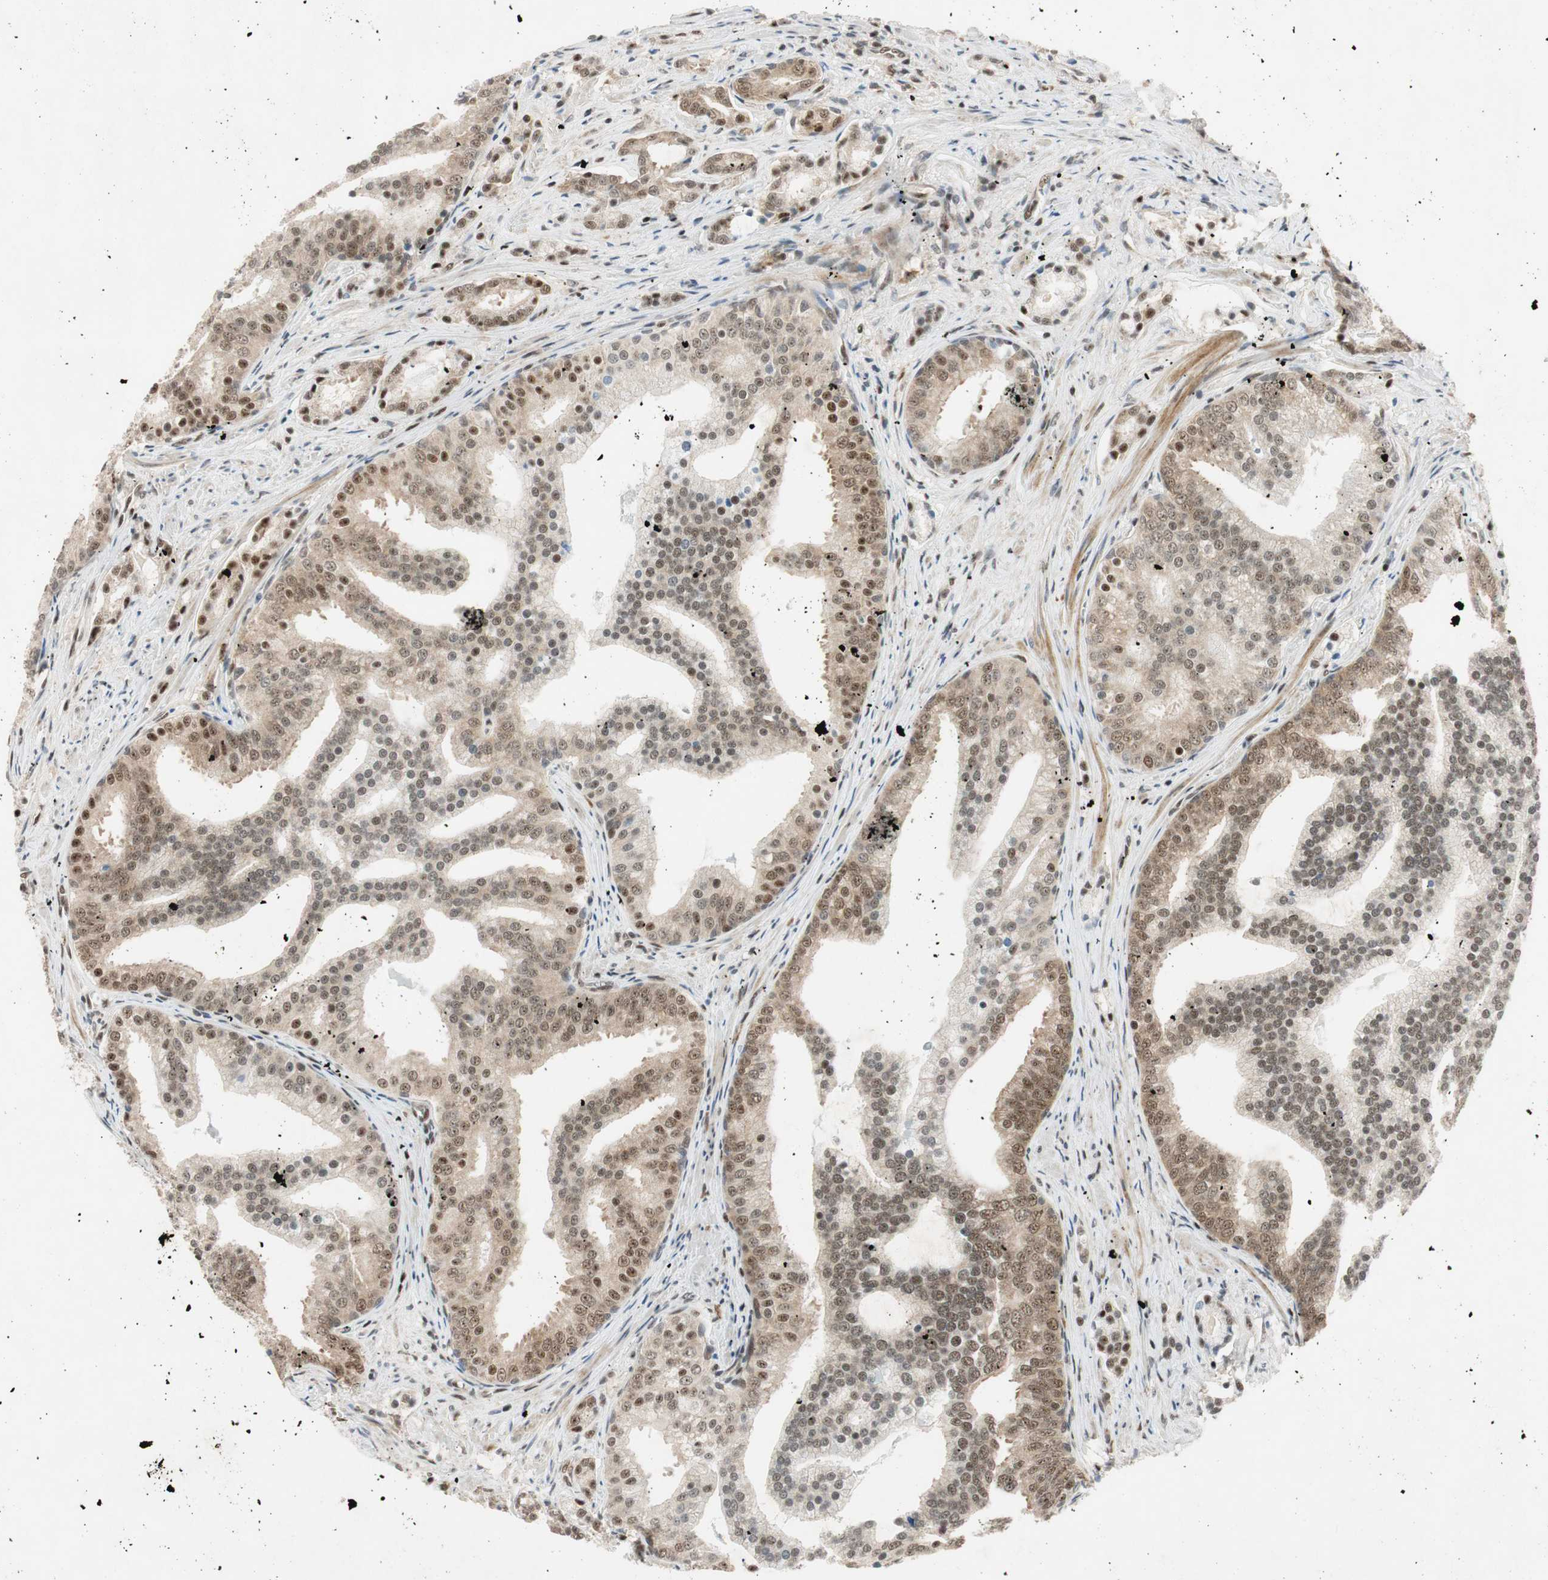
{"staining": {"intensity": "moderate", "quantity": ">75%", "location": "nuclear"}, "tissue": "prostate cancer", "cell_type": "Tumor cells", "image_type": "cancer", "snomed": [{"axis": "morphology", "description": "Adenocarcinoma, Low grade"}, {"axis": "topography", "description": "Prostate"}], "caption": "Protein staining demonstrates moderate nuclear positivity in approximately >75% of tumor cells in prostate cancer (low-grade adenocarcinoma). (DAB (3,3'-diaminobenzidine) IHC, brown staining for protein, blue staining for nuclei).", "gene": "NCBP3", "patient": {"sex": "male", "age": 58}}